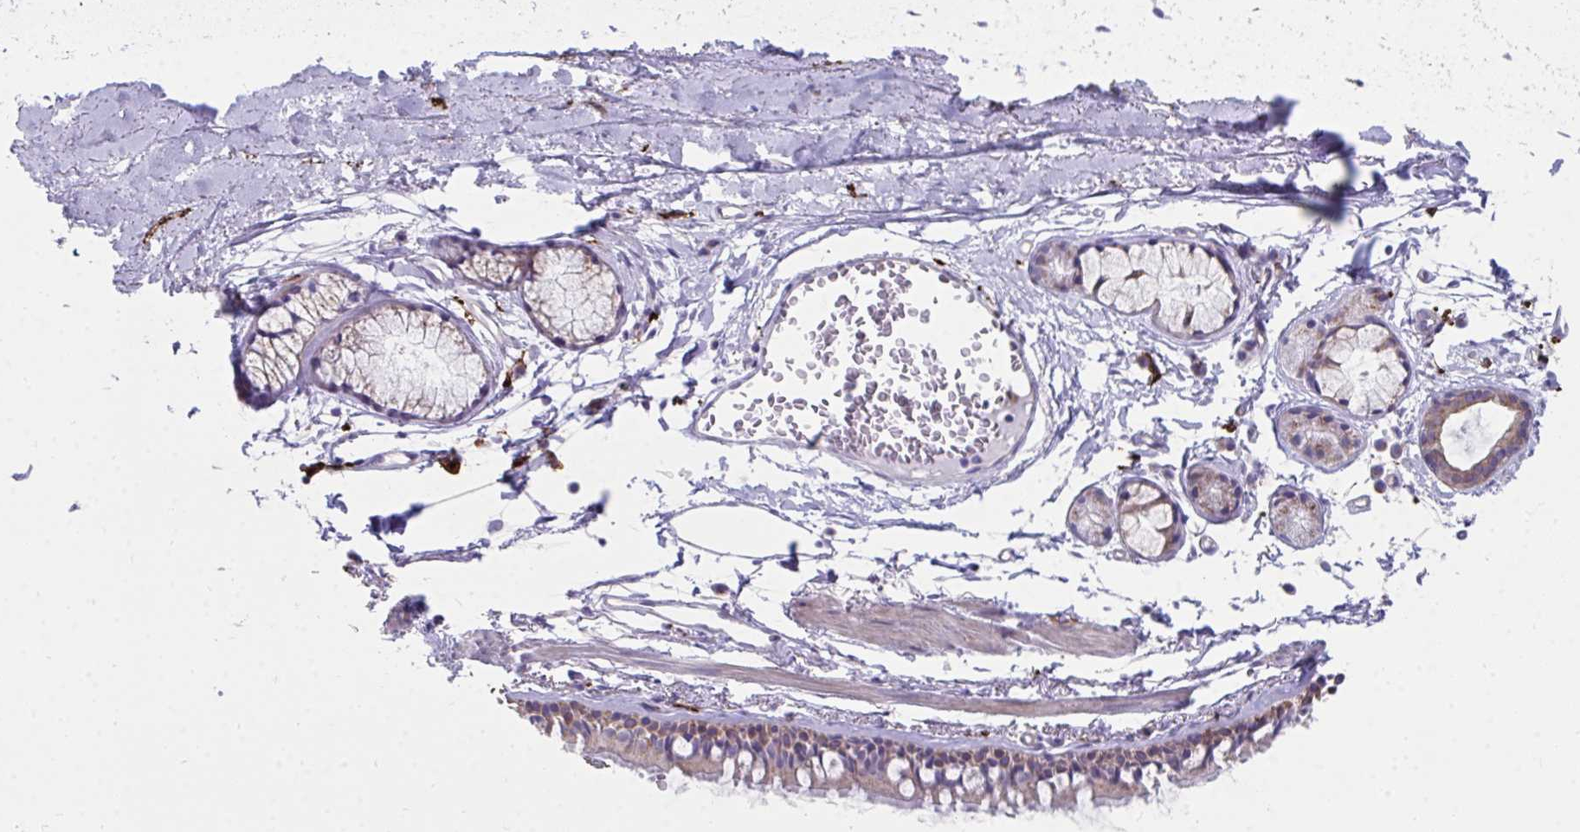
{"staining": {"intensity": "weak", "quantity": "25%-75%", "location": "cytoplasmic/membranous"}, "tissue": "bronchus", "cell_type": "Respiratory epithelial cells", "image_type": "normal", "snomed": [{"axis": "morphology", "description": "Normal tissue, NOS"}, {"axis": "topography", "description": "Cartilage tissue"}, {"axis": "topography", "description": "Bronchus"}, {"axis": "topography", "description": "Peripheral nerve tissue"}], "caption": "This photomicrograph exhibits immunohistochemistry staining of benign bronchus, with low weak cytoplasmic/membranous expression in approximately 25%-75% of respiratory epithelial cells.", "gene": "CD163", "patient": {"sex": "female", "age": 59}}